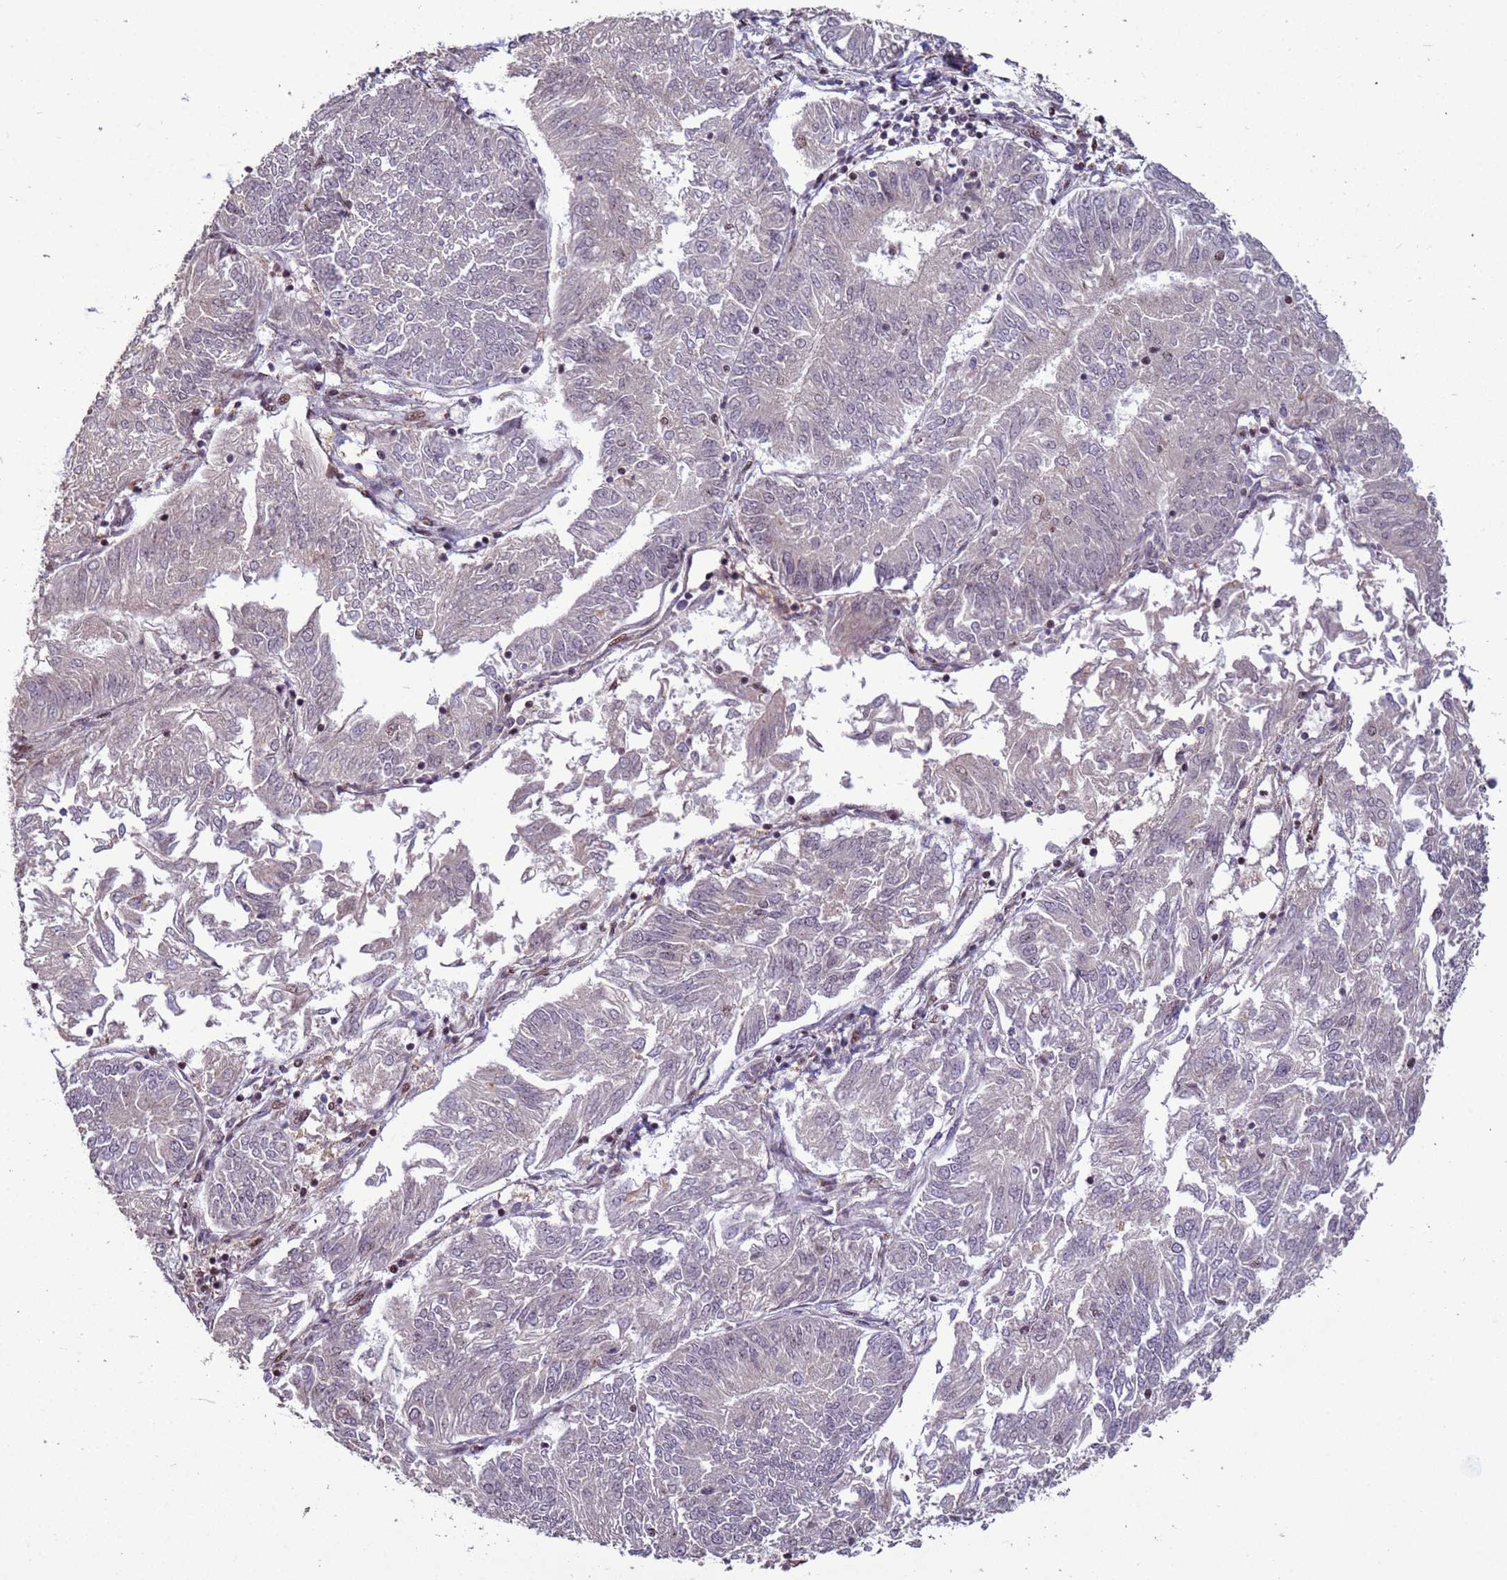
{"staining": {"intensity": "negative", "quantity": "none", "location": "none"}, "tissue": "endometrial cancer", "cell_type": "Tumor cells", "image_type": "cancer", "snomed": [{"axis": "morphology", "description": "Adenocarcinoma, NOS"}, {"axis": "topography", "description": "Endometrium"}], "caption": "The histopathology image reveals no significant expression in tumor cells of endometrial cancer (adenocarcinoma).", "gene": "HGH1", "patient": {"sex": "female", "age": 58}}